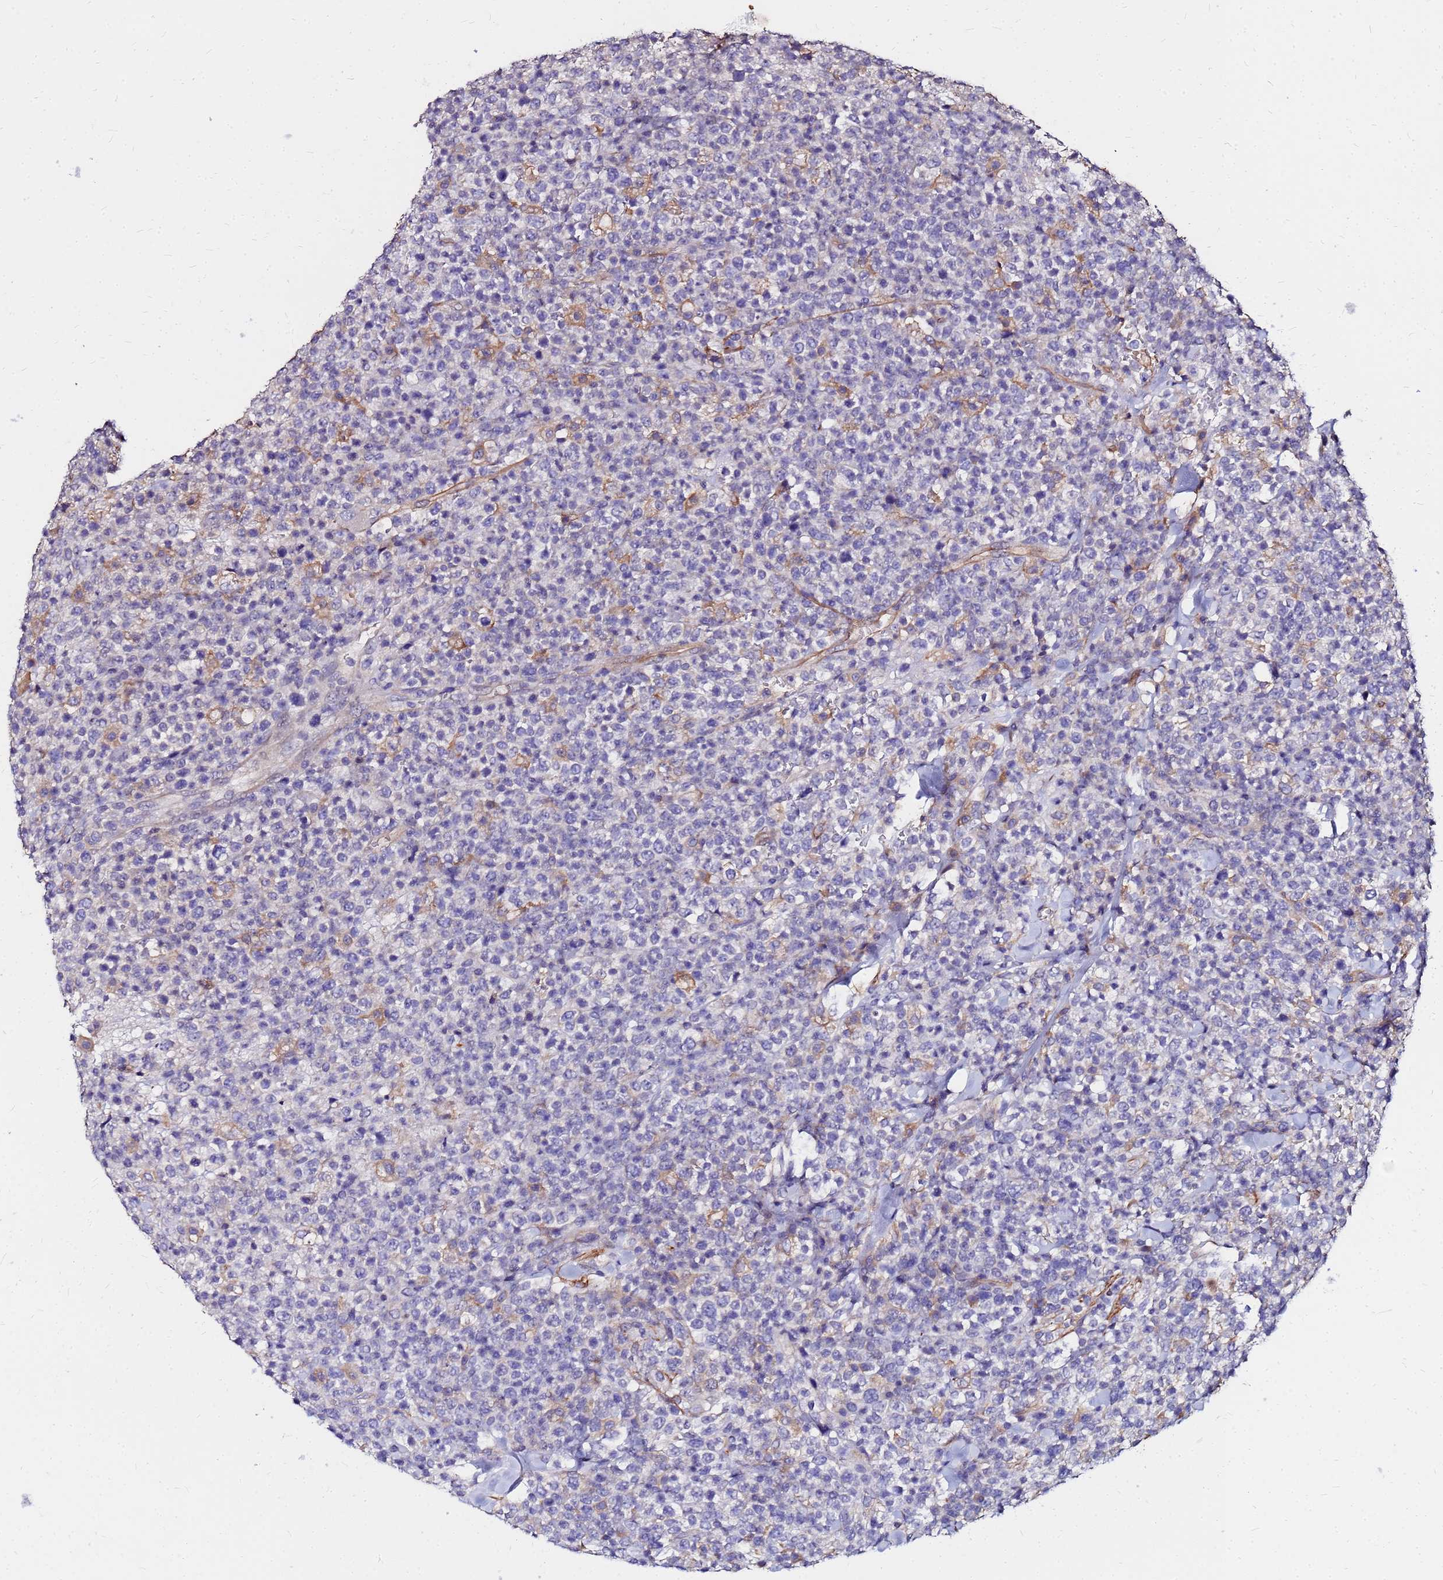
{"staining": {"intensity": "negative", "quantity": "none", "location": "none"}, "tissue": "lymphoma", "cell_type": "Tumor cells", "image_type": "cancer", "snomed": [{"axis": "morphology", "description": "Malignant lymphoma, non-Hodgkin's type, High grade"}, {"axis": "topography", "description": "Colon"}], "caption": "The micrograph shows no significant expression in tumor cells of lymphoma.", "gene": "ARHGEF5", "patient": {"sex": "female", "age": 53}}